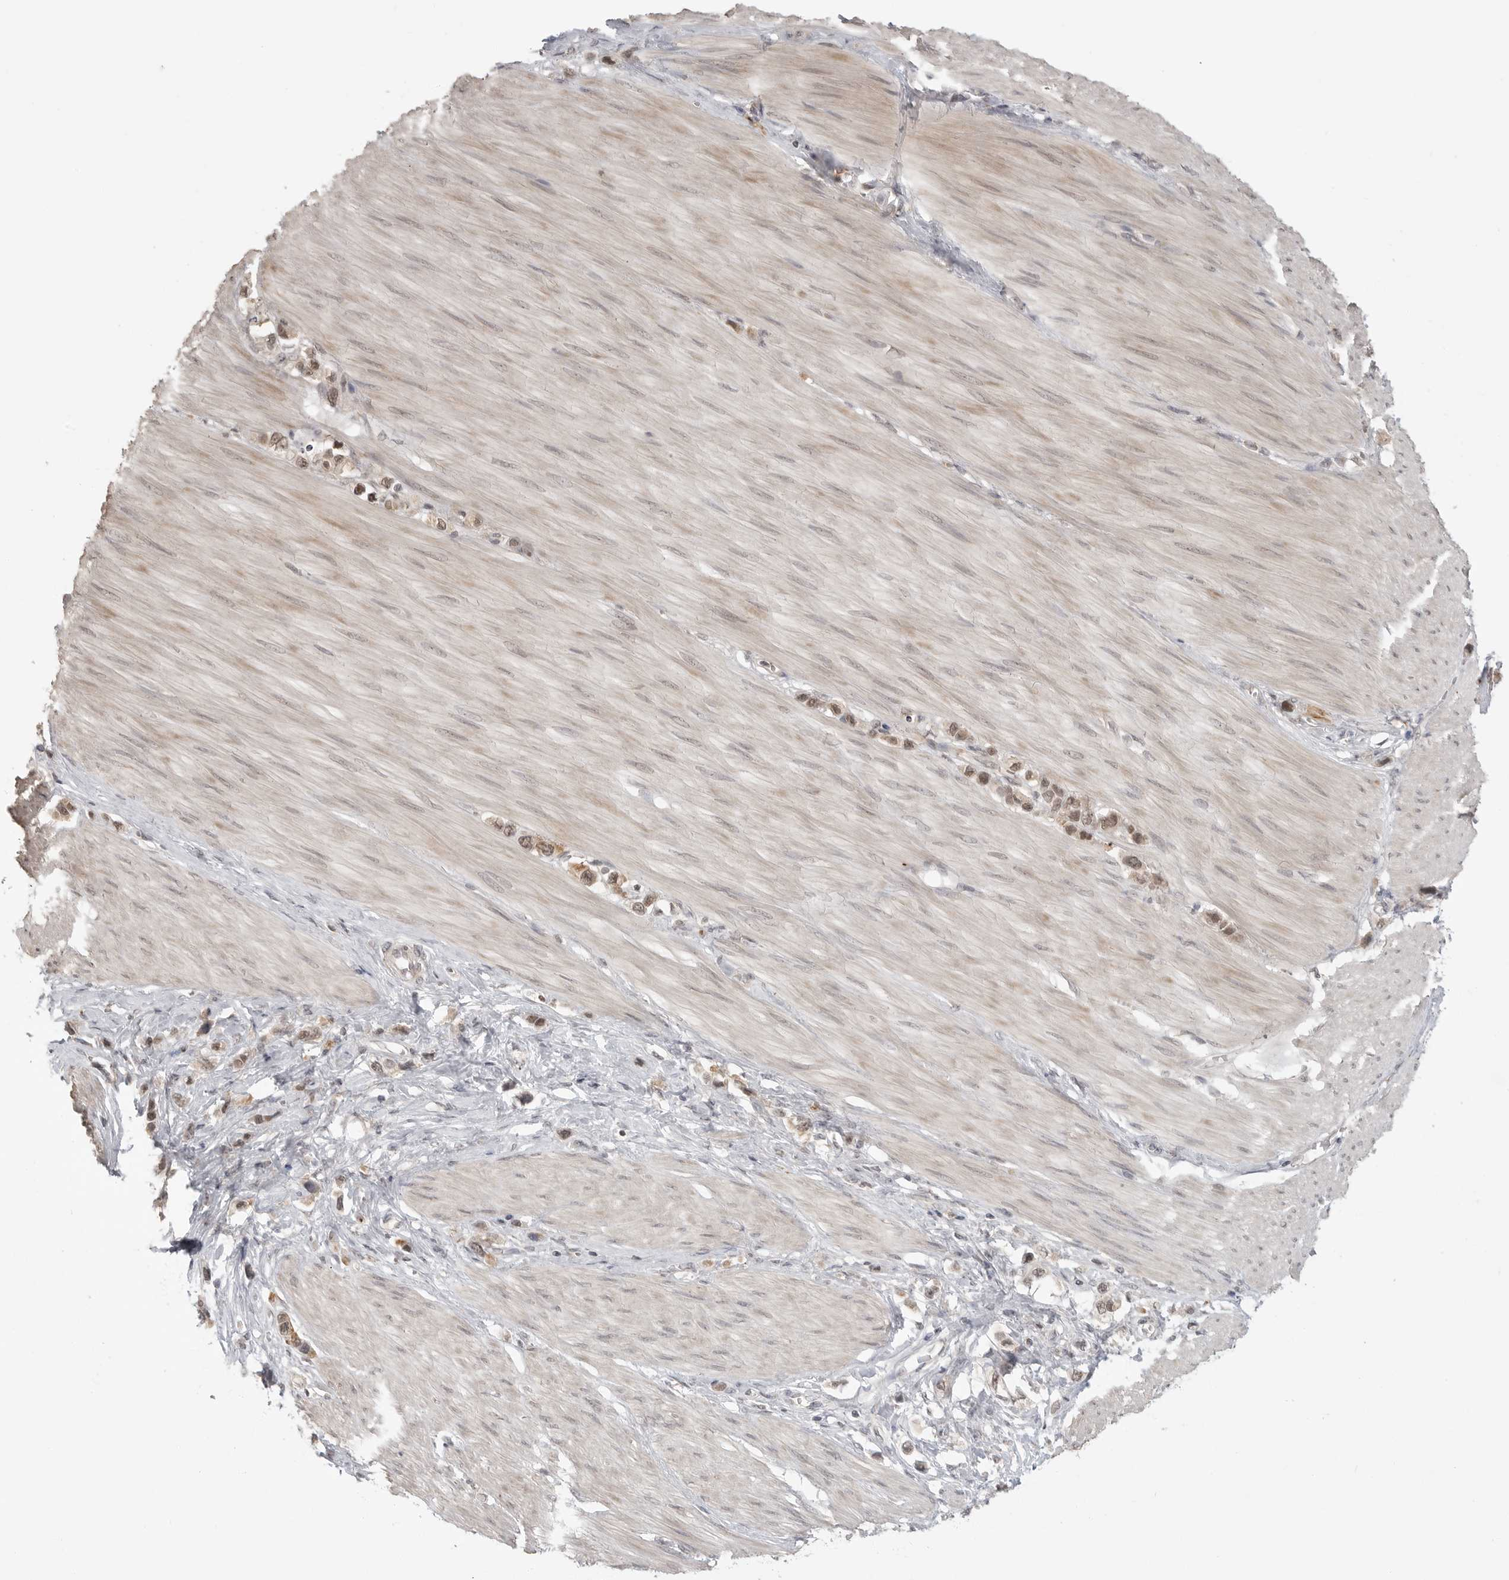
{"staining": {"intensity": "moderate", "quantity": ">75%", "location": "cytoplasmic/membranous,nuclear"}, "tissue": "stomach cancer", "cell_type": "Tumor cells", "image_type": "cancer", "snomed": [{"axis": "morphology", "description": "Adenocarcinoma, NOS"}, {"axis": "topography", "description": "Stomach"}], "caption": "DAB immunohistochemical staining of human stomach cancer displays moderate cytoplasmic/membranous and nuclear protein expression in about >75% of tumor cells.", "gene": "KALRN", "patient": {"sex": "female", "age": 65}}